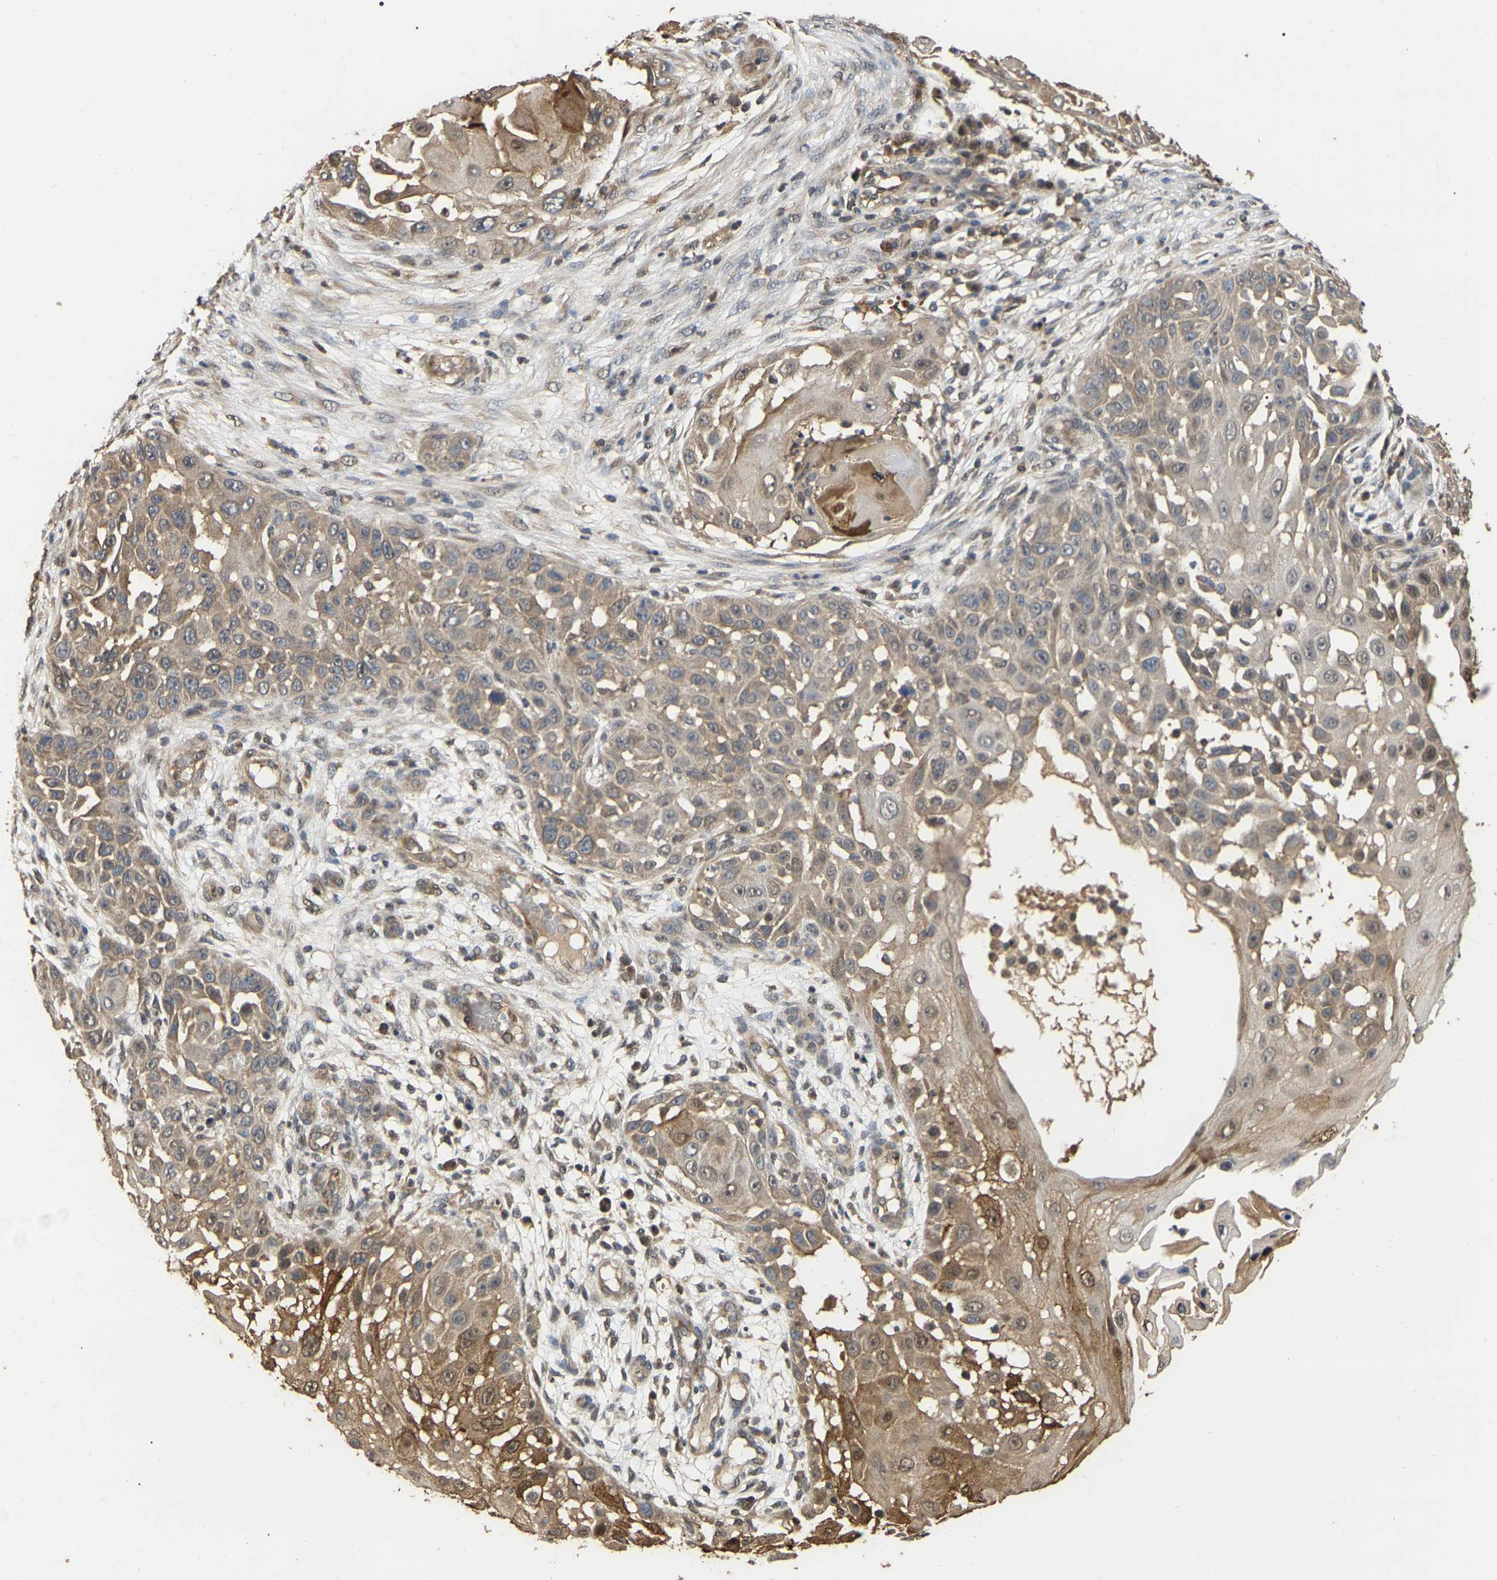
{"staining": {"intensity": "moderate", "quantity": "25%-75%", "location": "cytoplasmic/membranous"}, "tissue": "skin cancer", "cell_type": "Tumor cells", "image_type": "cancer", "snomed": [{"axis": "morphology", "description": "Squamous cell carcinoma, NOS"}, {"axis": "topography", "description": "Skin"}], "caption": "Skin squamous cell carcinoma stained with DAB (3,3'-diaminobenzidine) immunohistochemistry (IHC) reveals medium levels of moderate cytoplasmic/membranous positivity in about 25%-75% of tumor cells. (Stains: DAB (3,3'-diaminobenzidine) in brown, nuclei in blue, Microscopy: brightfield microscopy at high magnification).", "gene": "FAM219A", "patient": {"sex": "female", "age": 44}}